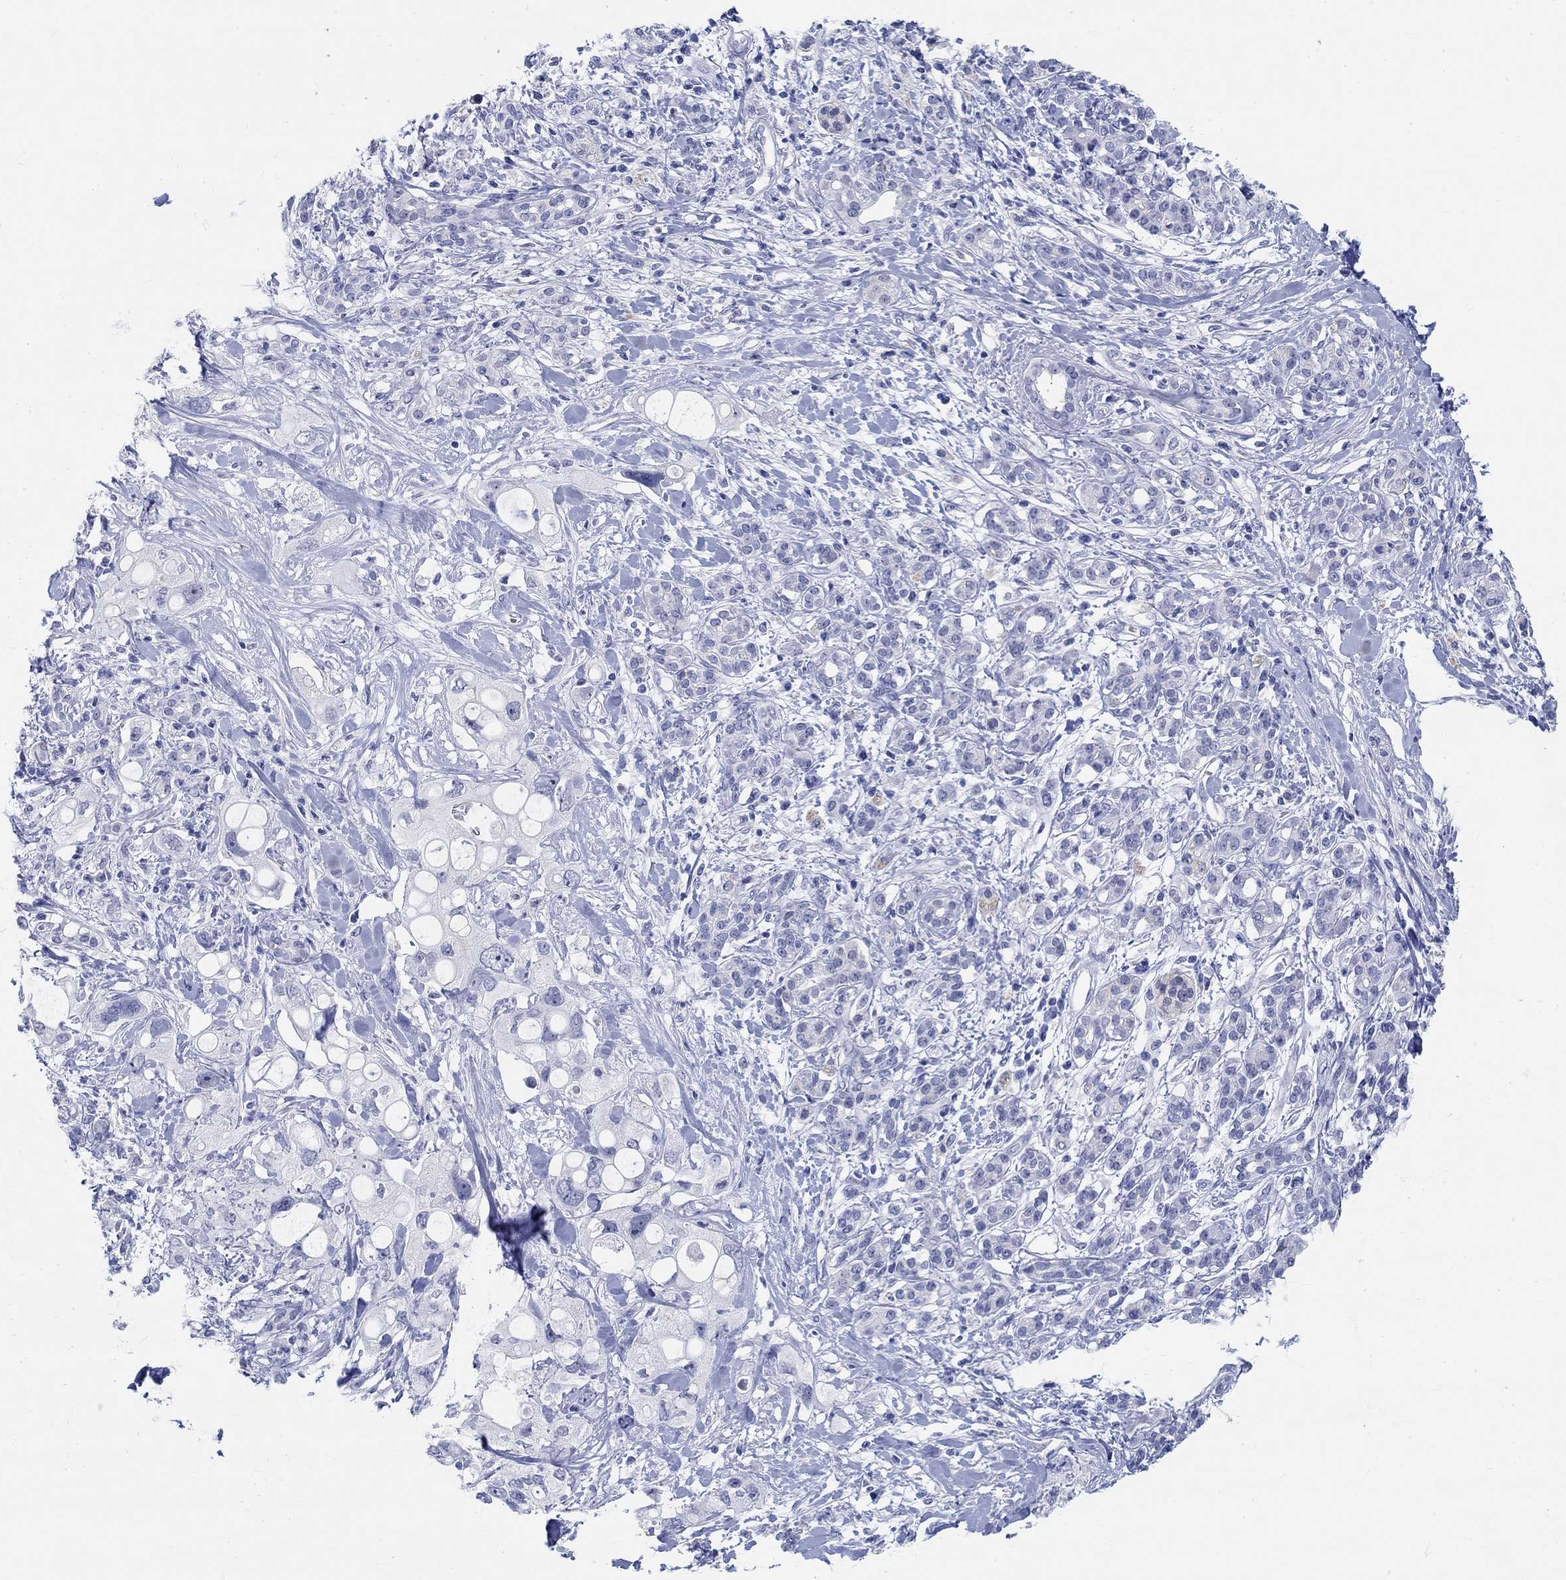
{"staining": {"intensity": "negative", "quantity": "none", "location": "none"}, "tissue": "pancreatic cancer", "cell_type": "Tumor cells", "image_type": "cancer", "snomed": [{"axis": "morphology", "description": "Adenocarcinoma, NOS"}, {"axis": "topography", "description": "Pancreas"}], "caption": "Protein analysis of adenocarcinoma (pancreatic) displays no significant positivity in tumor cells.", "gene": "GRIA3", "patient": {"sex": "female", "age": 56}}